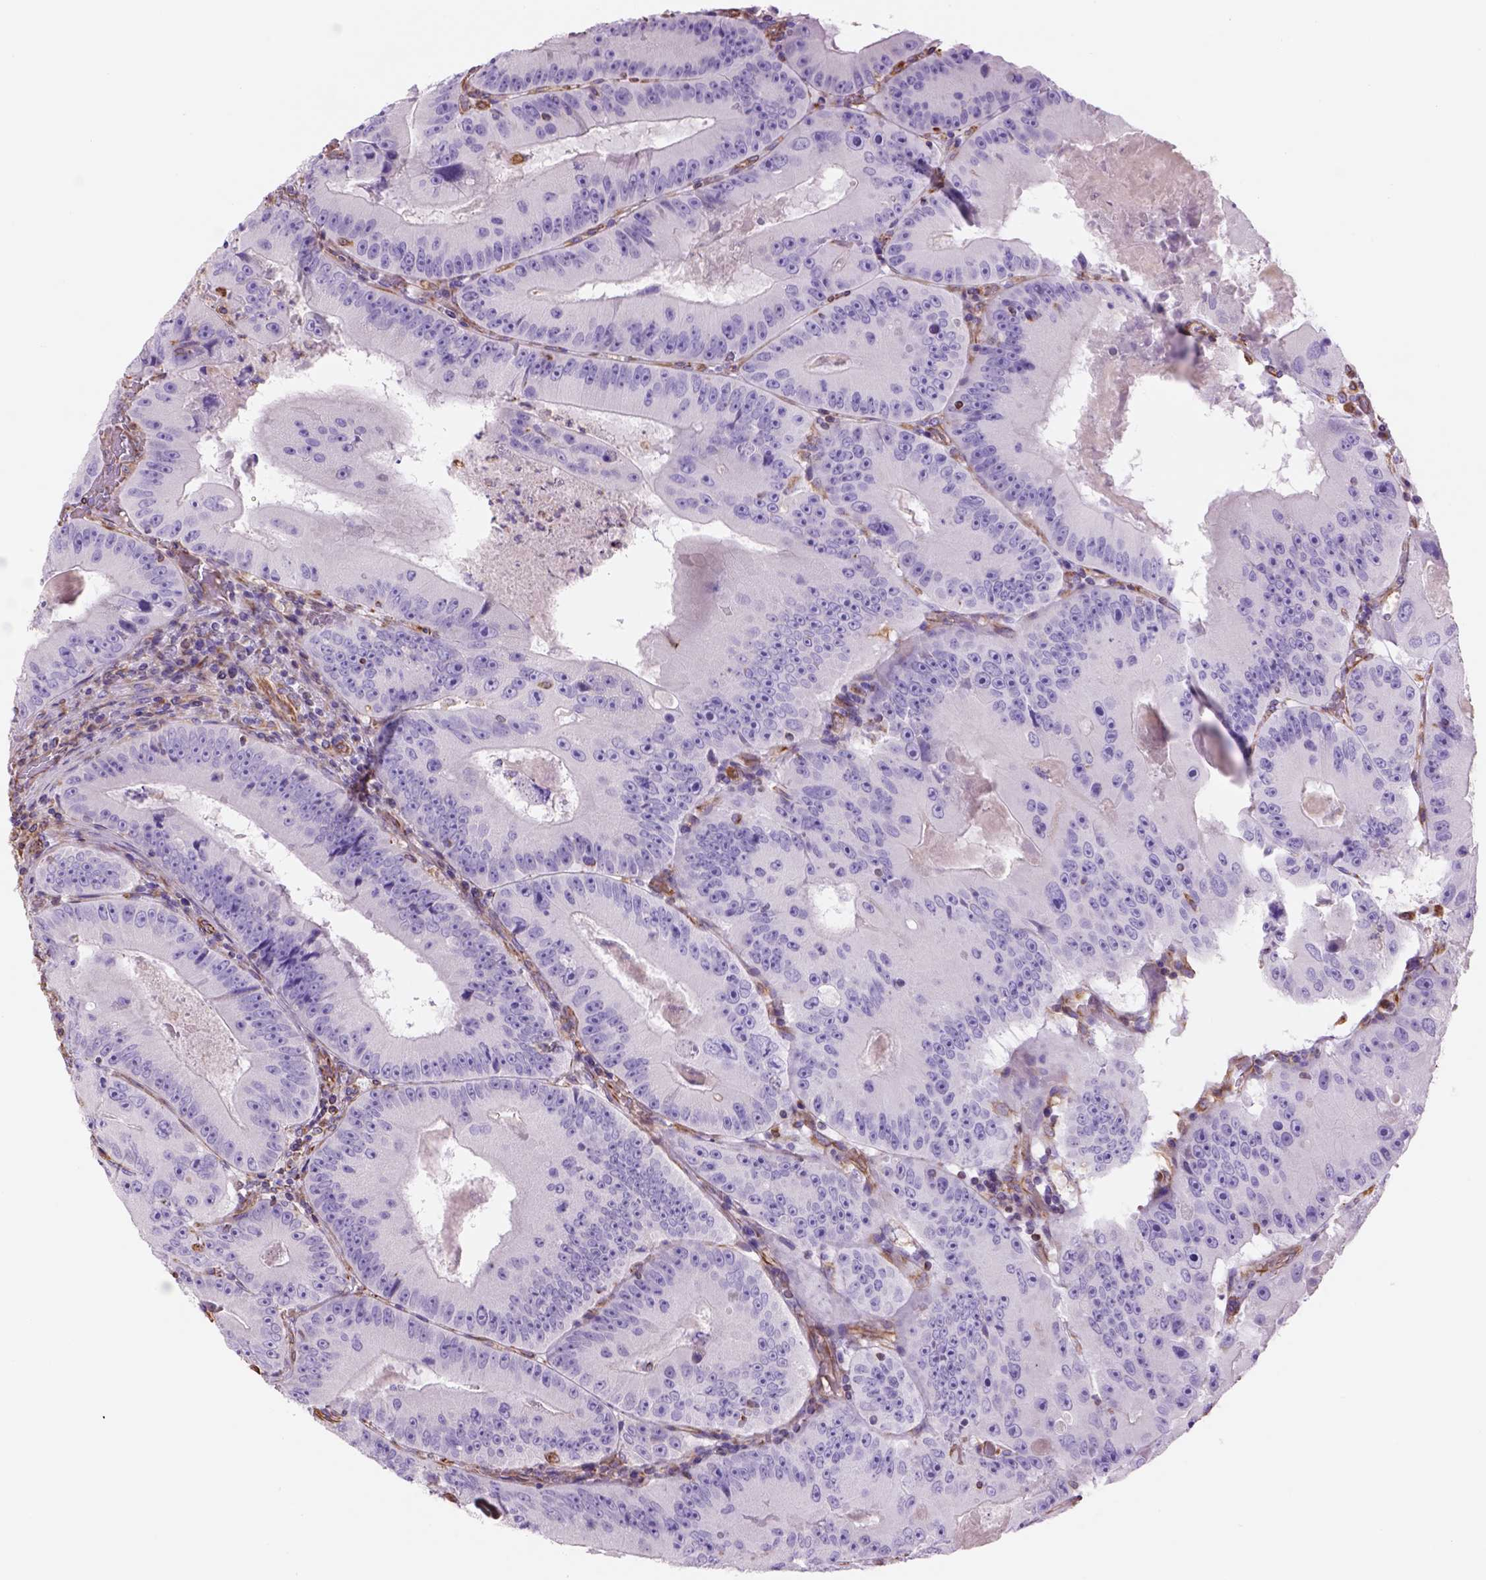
{"staining": {"intensity": "negative", "quantity": "none", "location": "none"}, "tissue": "colorectal cancer", "cell_type": "Tumor cells", "image_type": "cancer", "snomed": [{"axis": "morphology", "description": "Adenocarcinoma, NOS"}, {"axis": "topography", "description": "Colon"}], "caption": "Colorectal adenocarcinoma stained for a protein using immunohistochemistry (IHC) demonstrates no staining tumor cells.", "gene": "ZZZ3", "patient": {"sex": "female", "age": 86}}